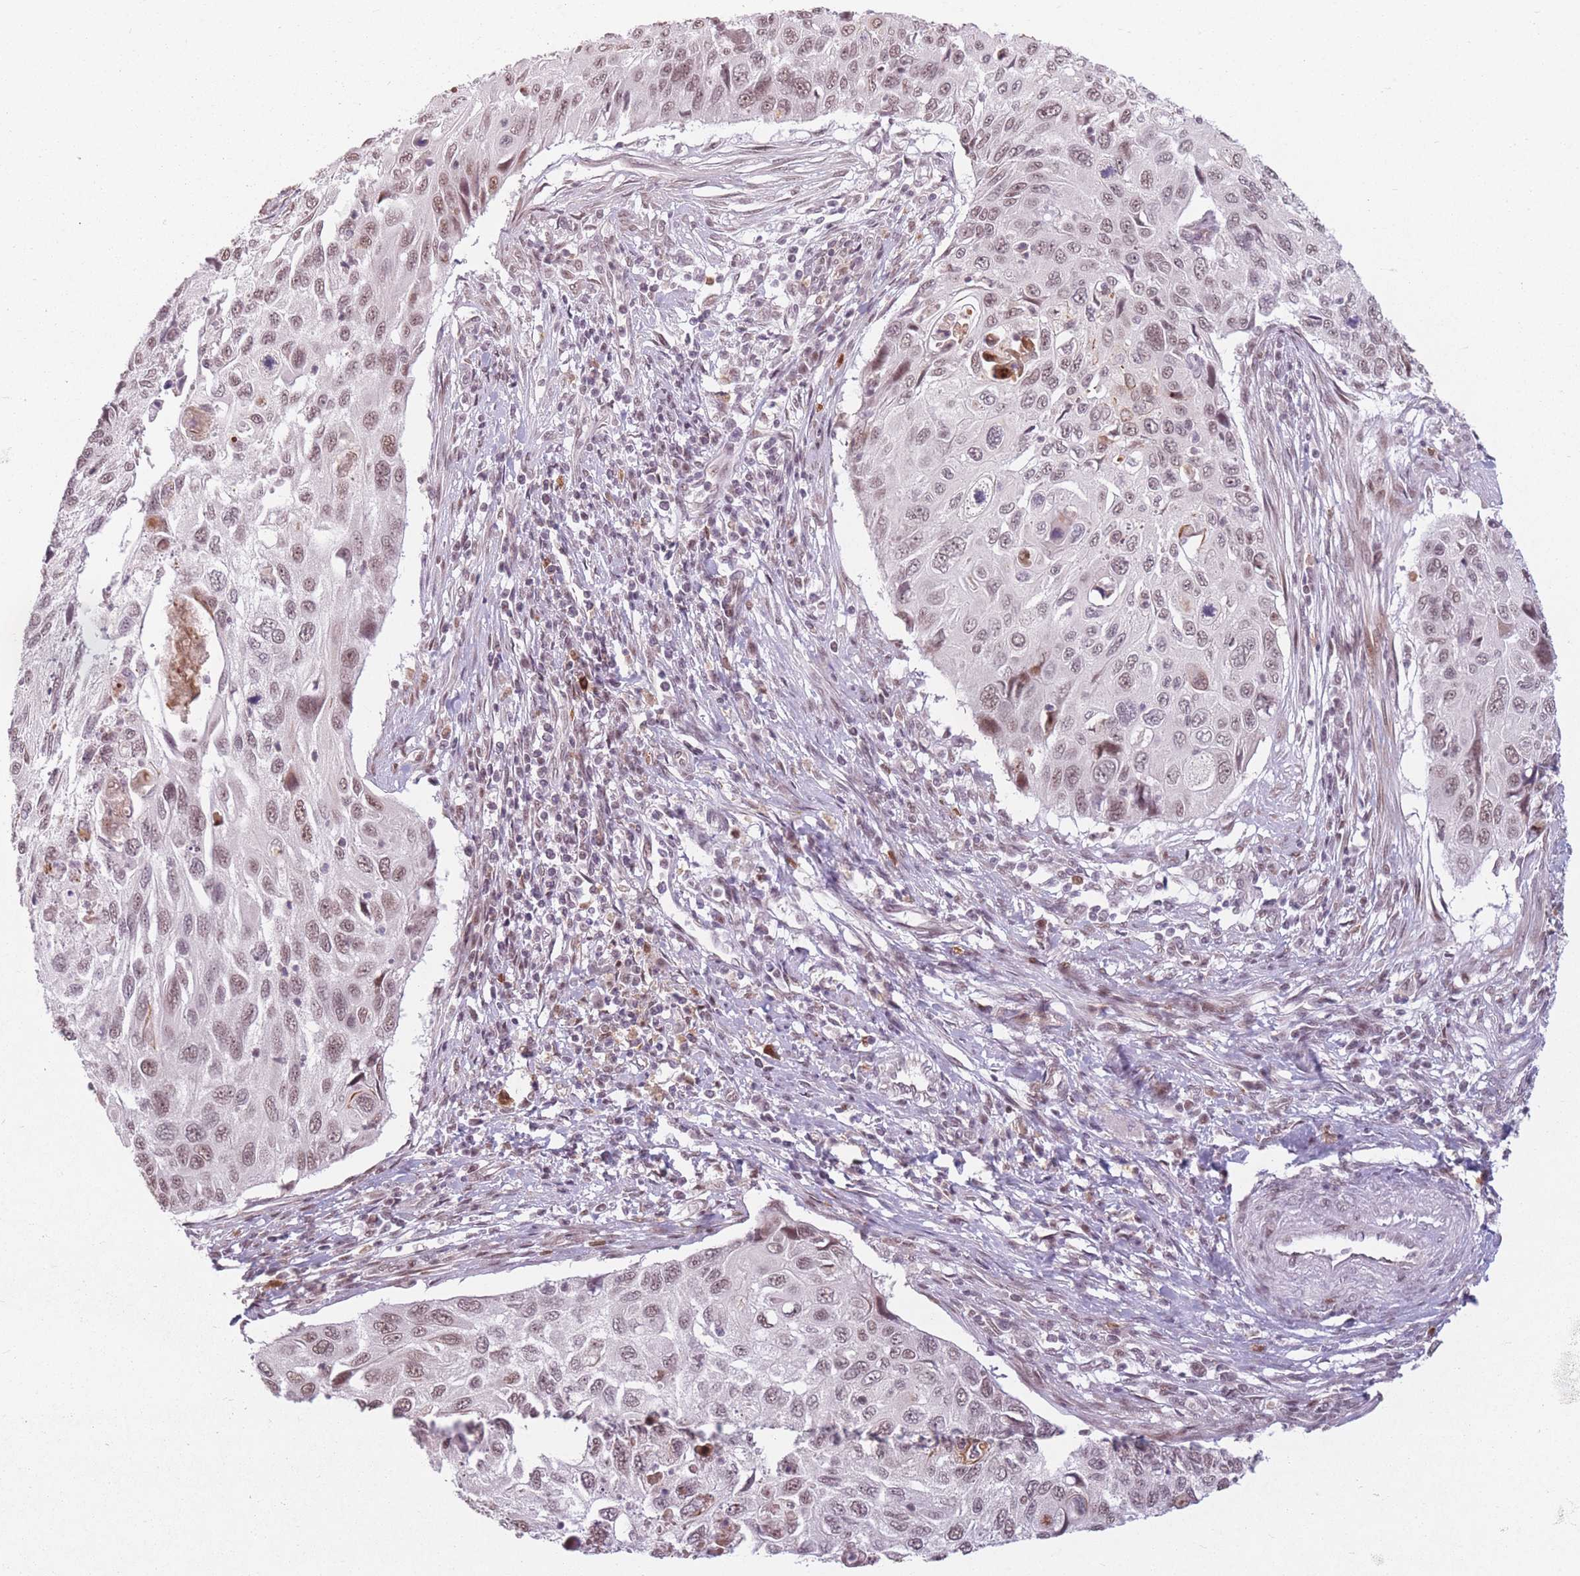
{"staining": {"intensity": "moderate", "quantity": ">75%", "location": "nuclear"}, "tissue": "cervical cancer", "cell_type": "Tumor cells", "image_type": "cancer", "snomed": [{"axis": "morphology", "description": "Squamous cell carcinoma, NOS"}, {"axis": "topography", "description": "Cervix"}], "caption": "Cervical cancer tissue displays moderate nuclear staining in approximately >75% of tumor cells (Brightfield microscopy of DAB IHC at high magnification).", "gene": "SUPT6H", "patient": {"sex": "female", "age": 70}}